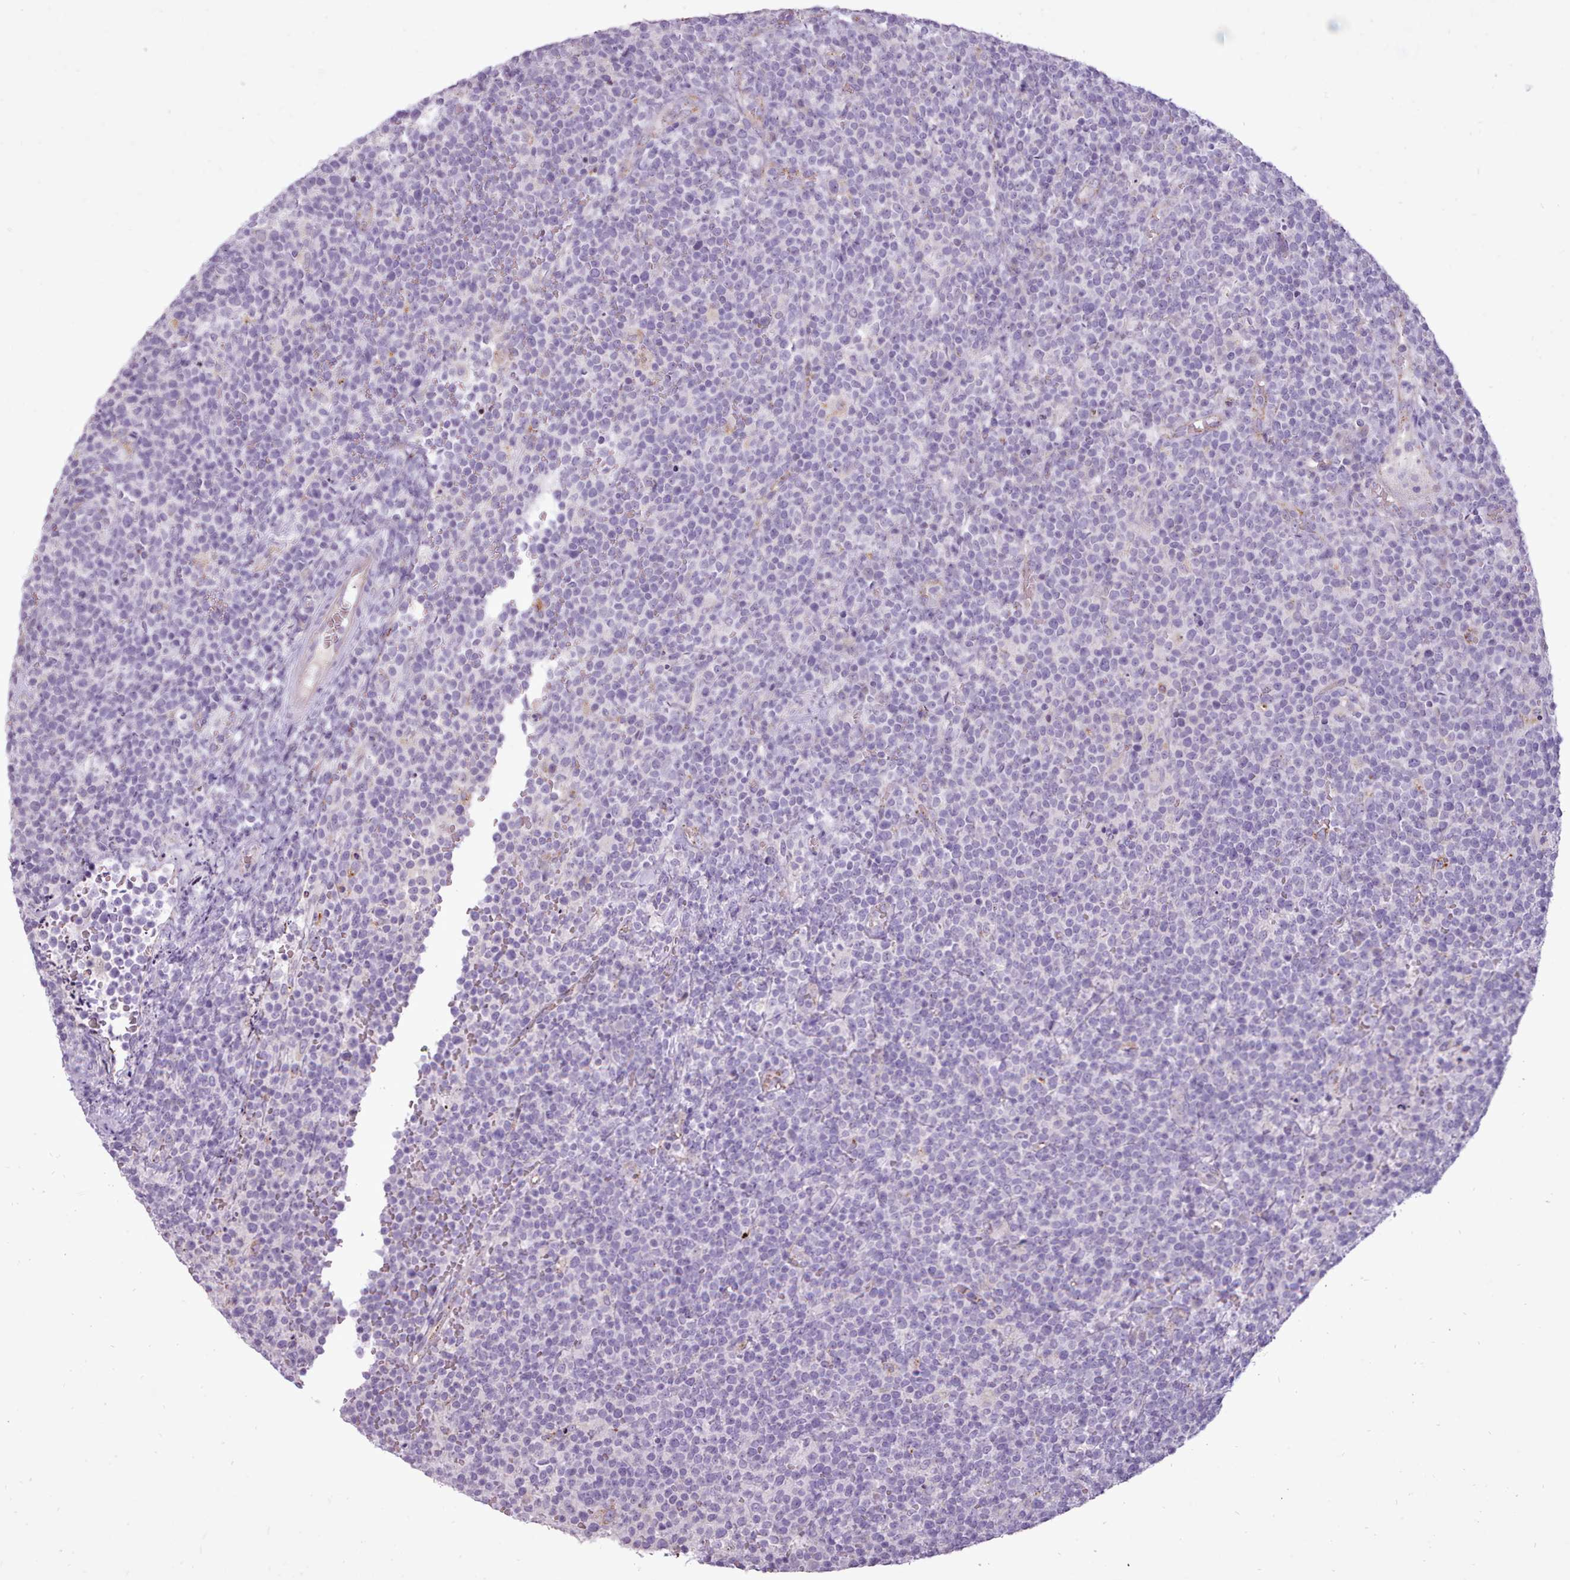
{"staining": {"intensity": "negative", "quantity": "none", "location": "none"}, "tissue": "lymphoma", "cell_type": "Tumor cells", "image_type": "cancer", "snomed": [{"axis": "morphology", "description": "Malignant lymphoma, non-Hodgkin's type, High grade"}, {"axis": "topography", "description": "Lymph node"}], "caption": "The histopathology image demonstrates no significant staining in tumor cells of malignant lymphoma, non-Hodgkin's type (high-grade).", "gene": "ATRAID", "patient": {"sex": "male", "age": 61}}